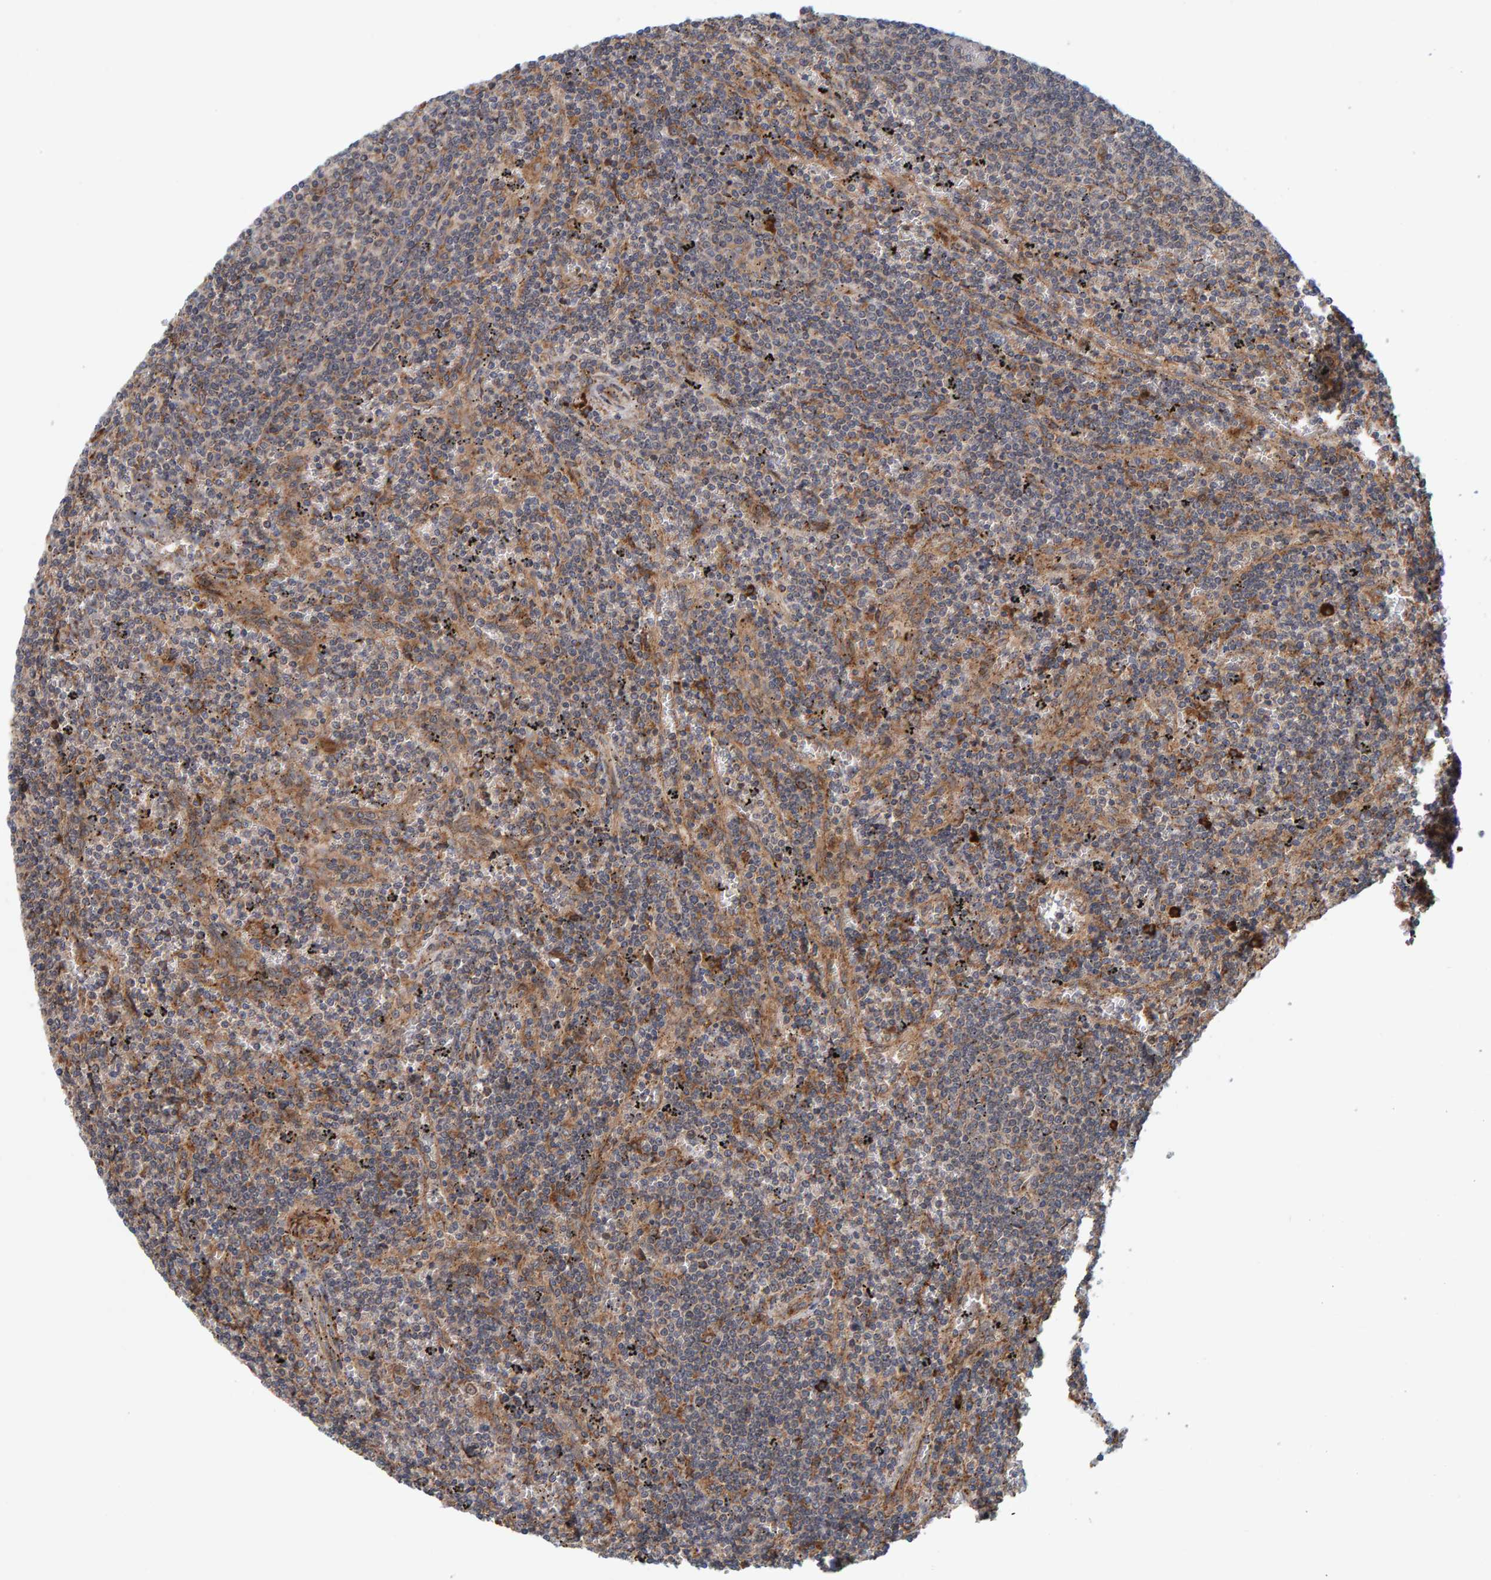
{"staining": {"intensity": "weak", "quantity": "25%-75%", "location": "cytoplasmic/membranous"}, "tissue": "lymphoma", "cell_type": "Tumor cells", "image_type": "cancer", "snomed": [{"axis": "morphology", "description": "Malignant lymphoma, non-Hodgkin's type, Low grade"}, {"axis": "topography", "description": "Spleen"}], "caption": "Brown immunohistochemical staining in human low-grade malignant lymphoma, non-Hodgkin's type shows weak cytoplasmic/membranous positivity in approximately 25%-75% of tumor cells. Using DAB (brown) and hematoxylin (blue) stains, captured at high magnification using brightfield microscopy.", "gene": "BAIAP2", "patient": {"sex": "female", "age": 50}}